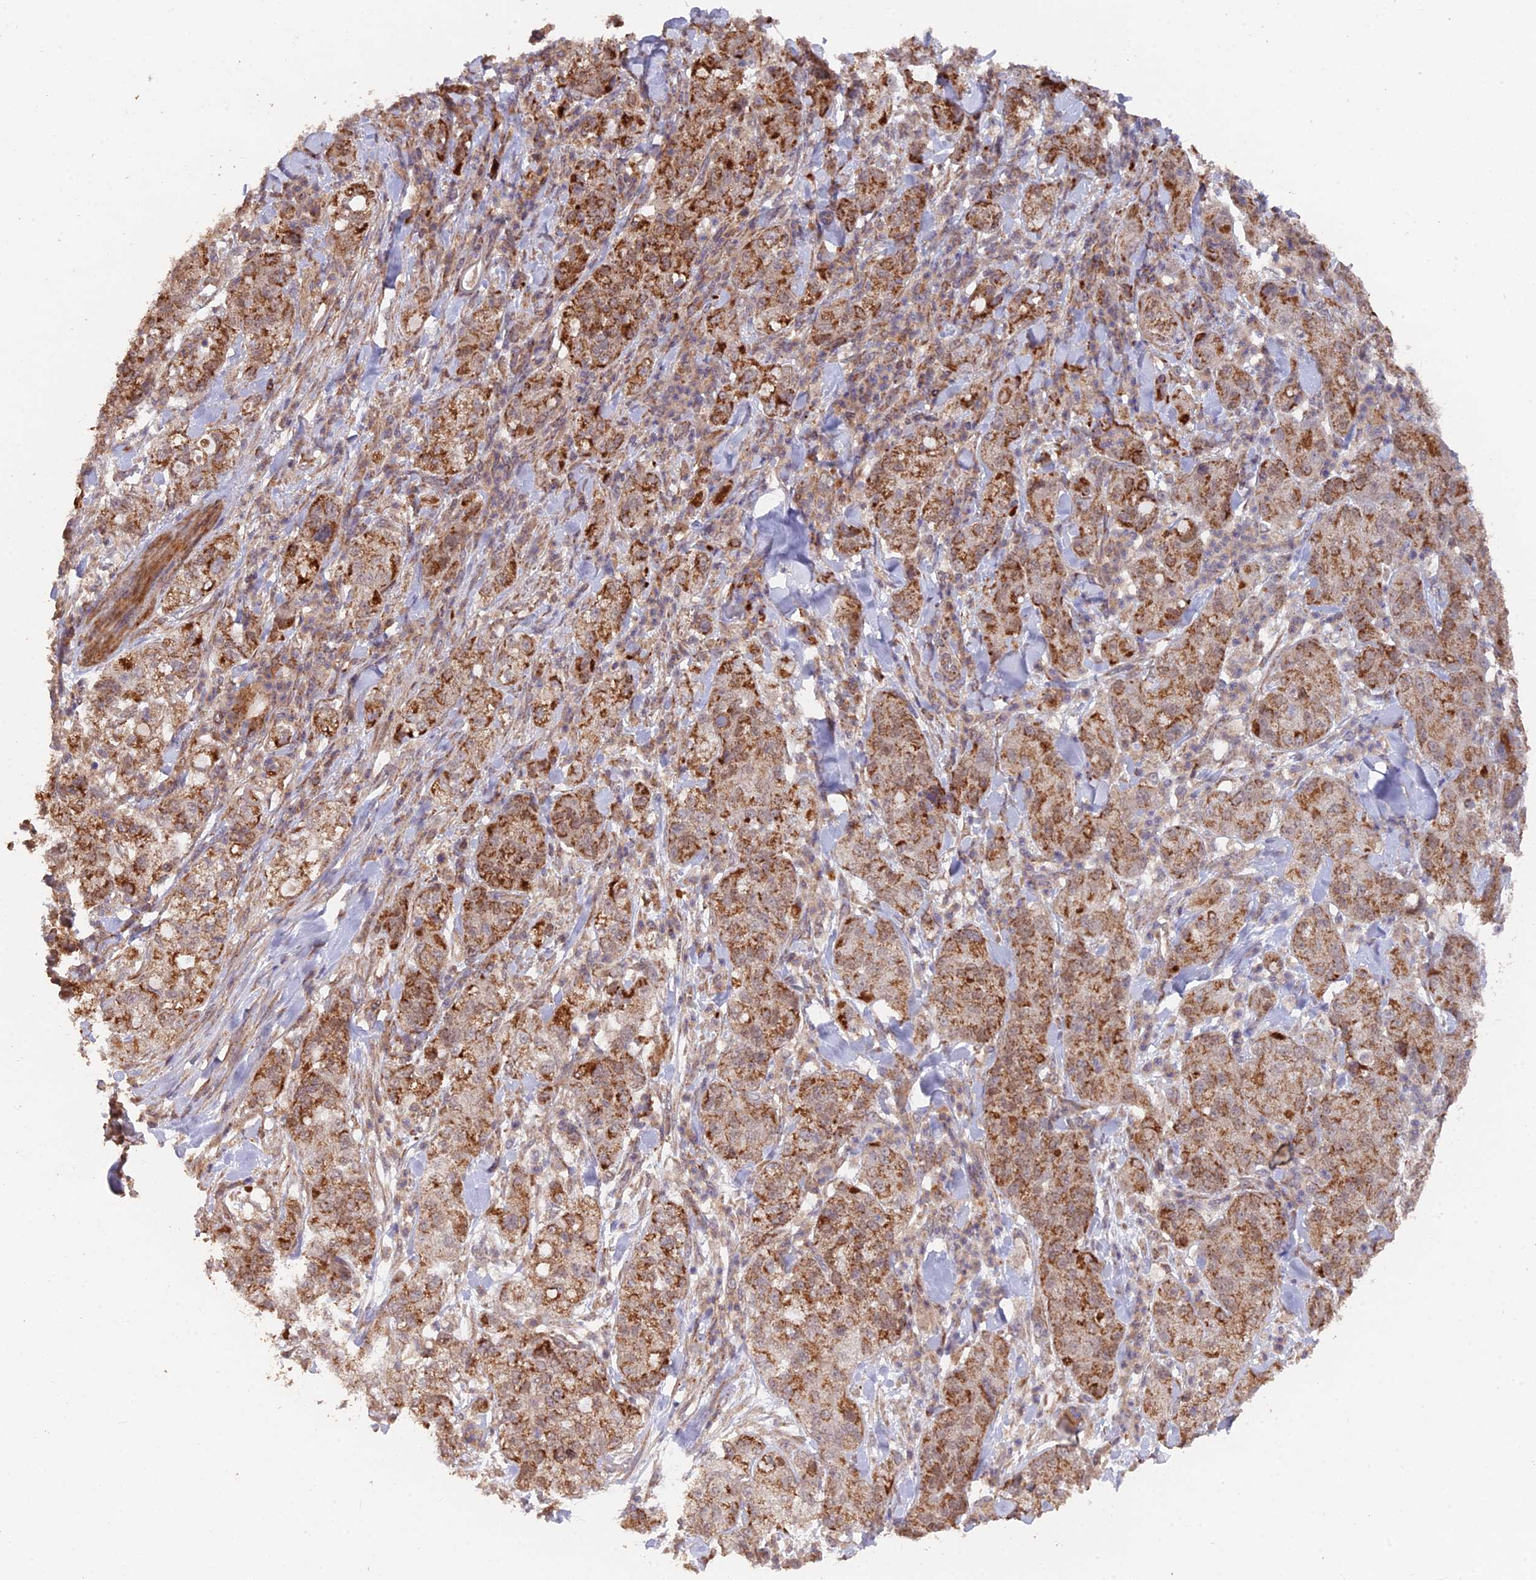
{"staining": {"intensity": "strong", "quantity": "25%-75%", "location": "cytoplasmic/membranous"}, "tissue": "pancreatic cancer", "cell_type": "Tumor cells", "image_type": "cancer", "snomed": [{"axis": "morphology", "description": "Adenocarcinoma, NOS"}, {"axis": "topography", "description": "Pancreas"}], "caption": "Pancreatic adenocarcinoma stained with a brown dye shows strong cytoplasmic/membranous positive expression in approximately 25%-75% of tumor cells.", "gene": "IFT22", "patient": {"sex": "female", "age": 78}}